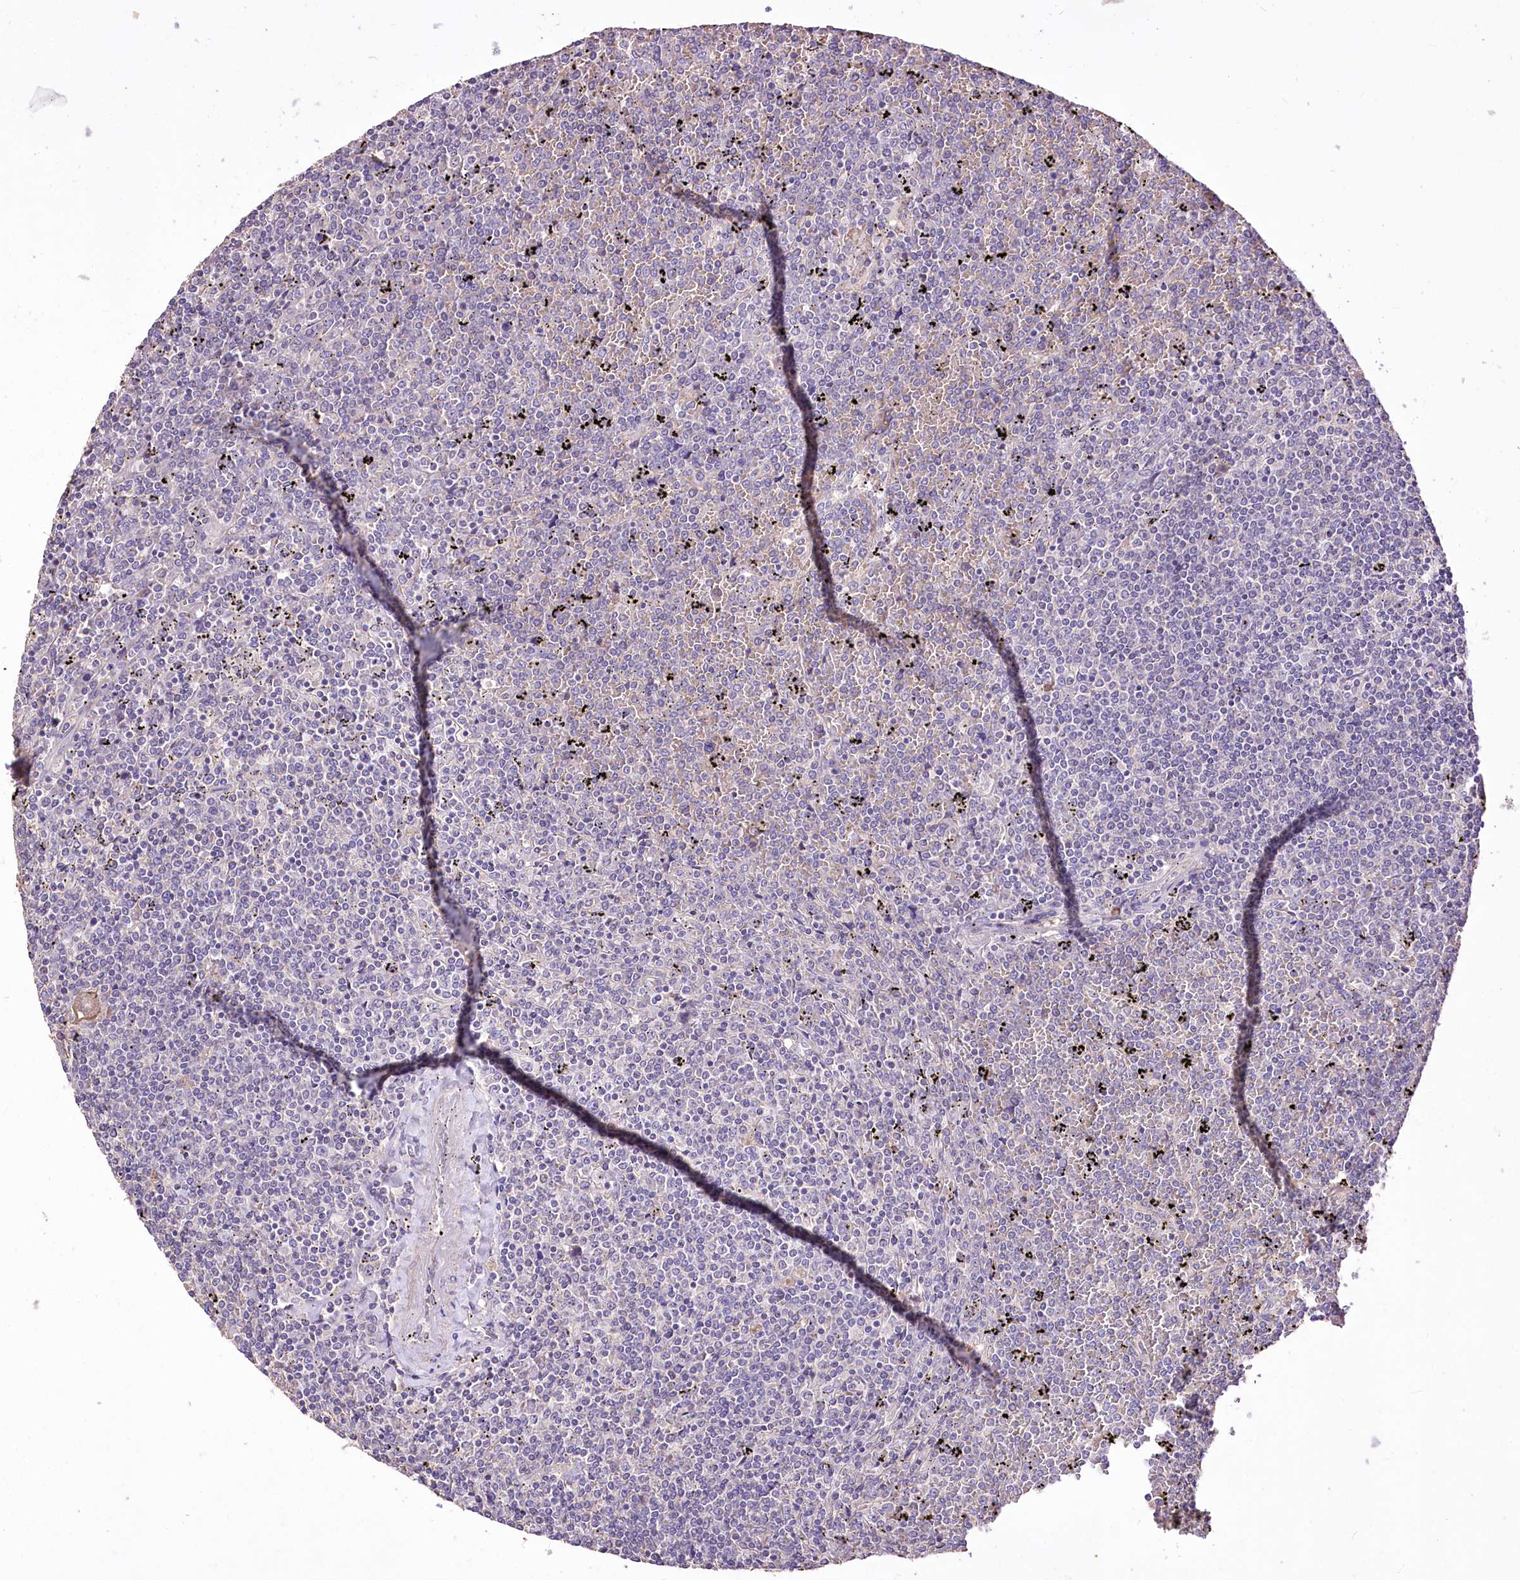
{"staining": {"intensity": "negative", "quantity": "none", "location": "none"}, "tissue": "lymphoma", "cell_type": "Tumor cells", "image_type": "cancer", "snomed": [{"axis": "morphology", "description": "Malignant lymphoma, non-Hodgkin's type, Low grade"}, {"axis": "topography", "description": "Spleen"}], "caption": "There is no significant expression in tumor cells of lymphoma. Nuclei are stained in blue.", "gene": "PCYOX1L", "patient": {"sex": "female", "age": 19}}